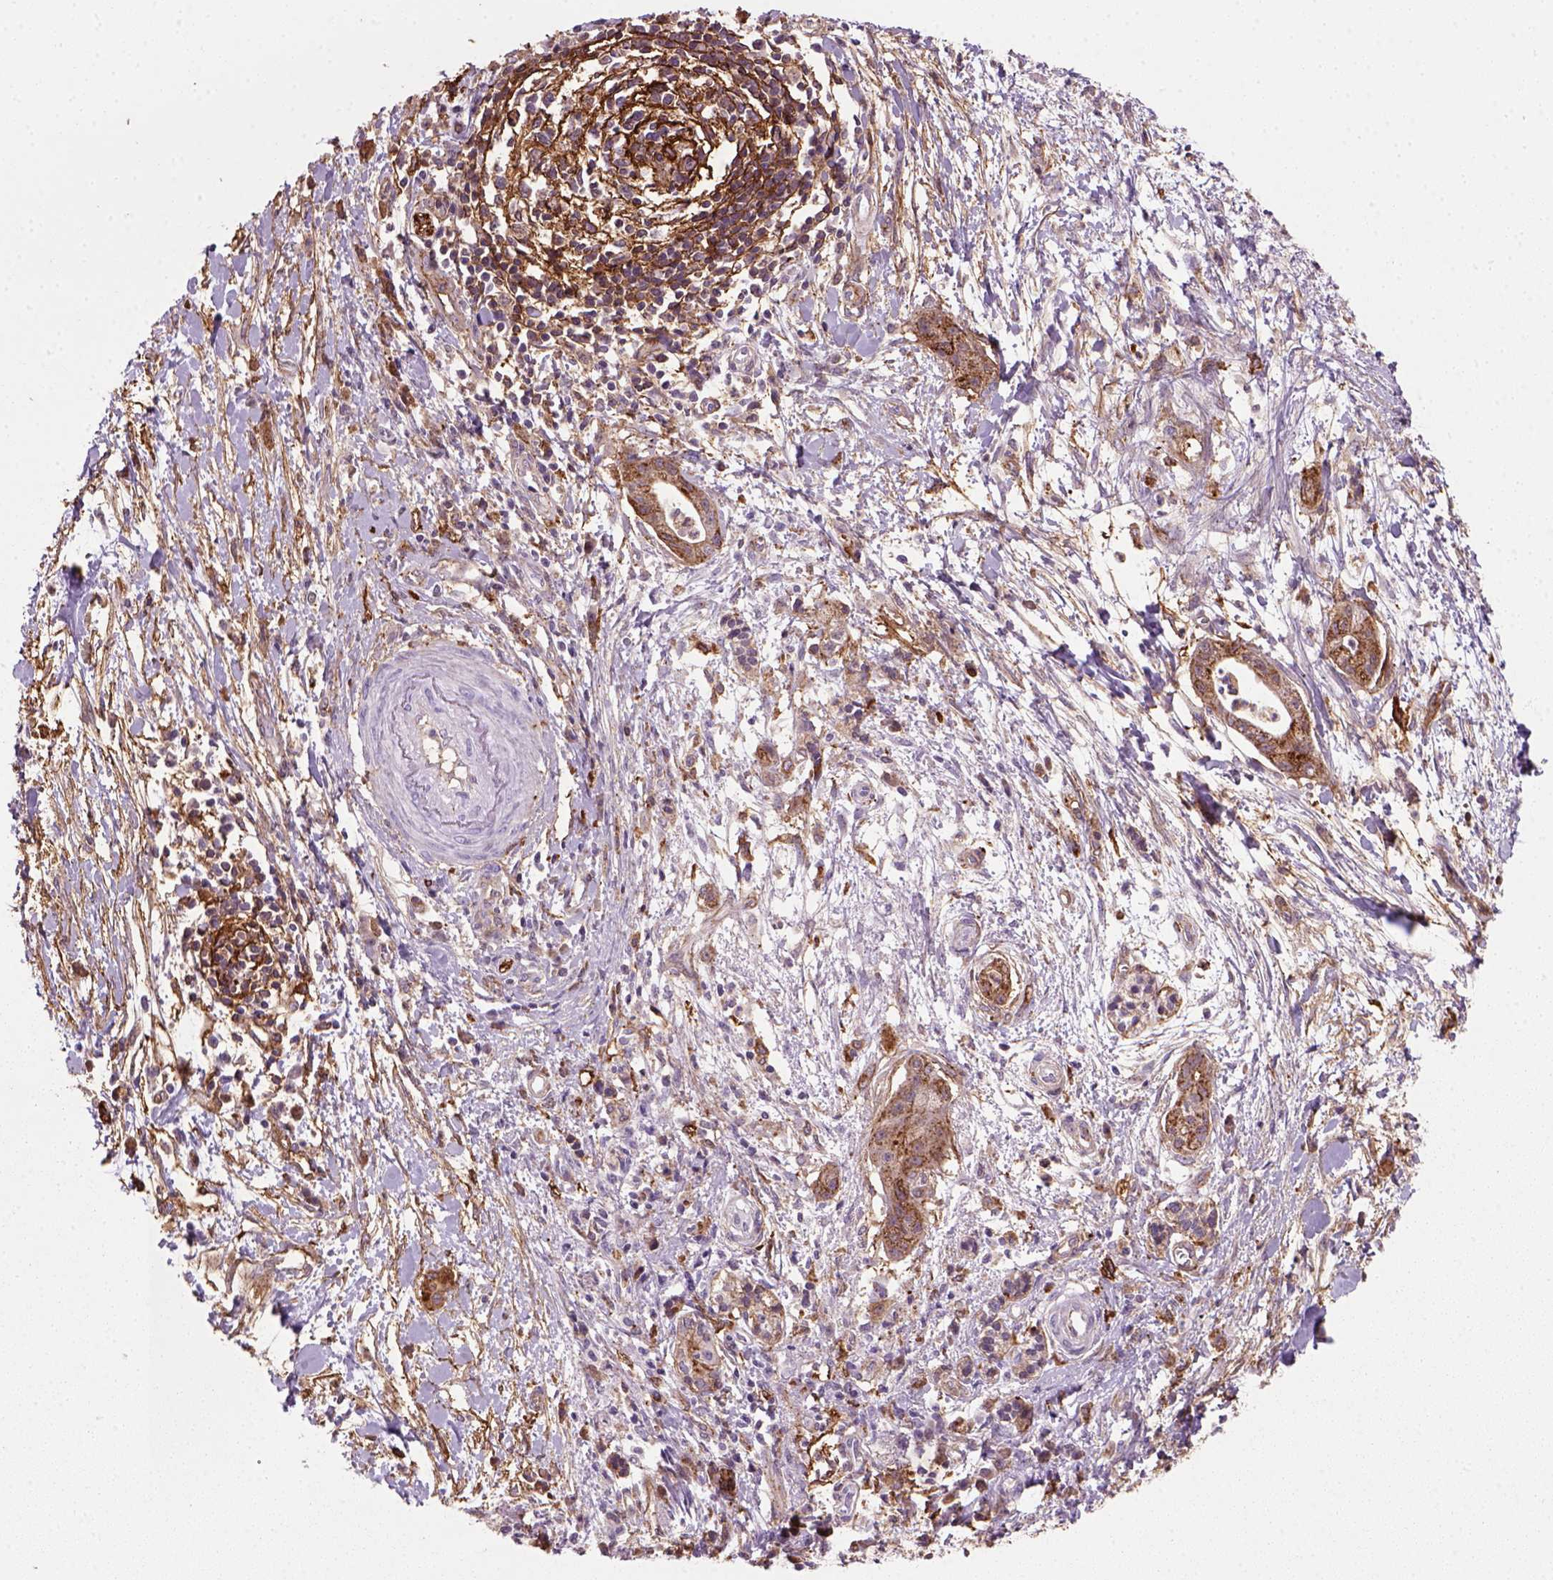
{"staining": {"intensity": "moderate", "quantity": "25%-75%", "location": "cytoplasmic/membranous"}, "tissue": "pancreatic cancer", "cell_type": "Tumor cells", "image_type": "cancer", "snomed": [{"axis": "morphology", "description": "Normal tissue, NOS"}, {"axis": "morphology", "description": "Adenocarcinoma, NOS"}, {"axis": "topography", "description": "Lymph node"}, {"axis": "topography", "description": "Pancreas"}], "caption": "An IHC micrograph of tumor tissue is shown. Protein staining in brown labels moderate cytoplasmic/membranous positivity in pancreatic cancer (adenocarcinoma) within tumor cells.", "gene": "MARCKS", "patient": {"sex": "female", "age": 58}}